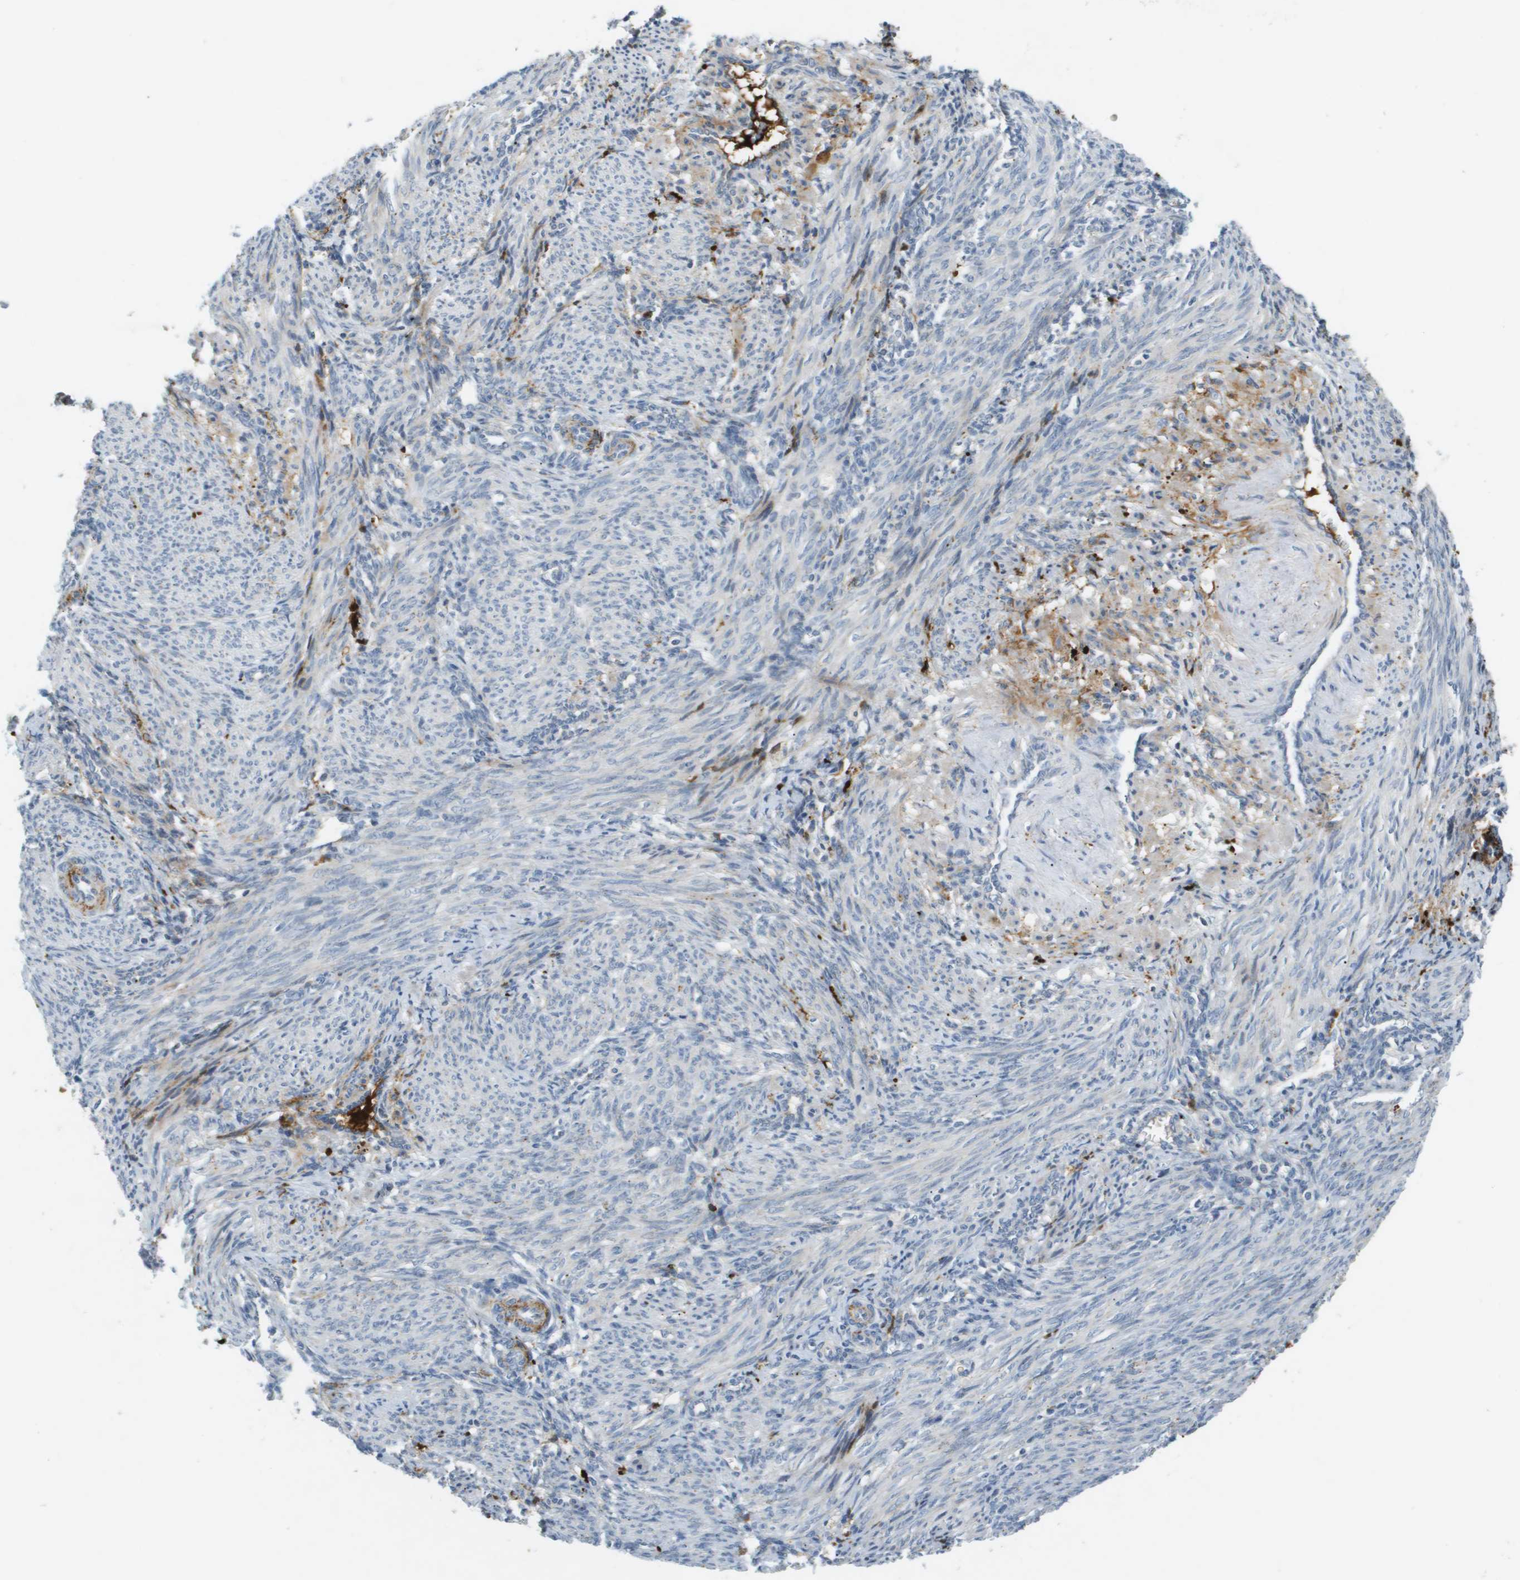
{"staining": {"intensity": "moderate", "quantity": "<25%", "location": "cytoplasmic/membranous"}, "tissue": "smooth muscle", "cell_type": "Smooth muscle cells", "image_type": "normal", "snomed": [{"axis": "morphology", "description": "Normal tissue, NOS"}, {"axis": "topography", "description": "Endometrium"}], "caption": "Immunohistochemistry histopathology image of unremarkable smooth muscle: human smooth muscle stained using IHC displays low levels of moderate protein expression localized specifically in the cytoplasmic/membranous of smooth muscle cells, appearing as a cytoplasmic/membranous brown color.", "gene": "VTN", "patient": {"sex": "female", "age": 33}}